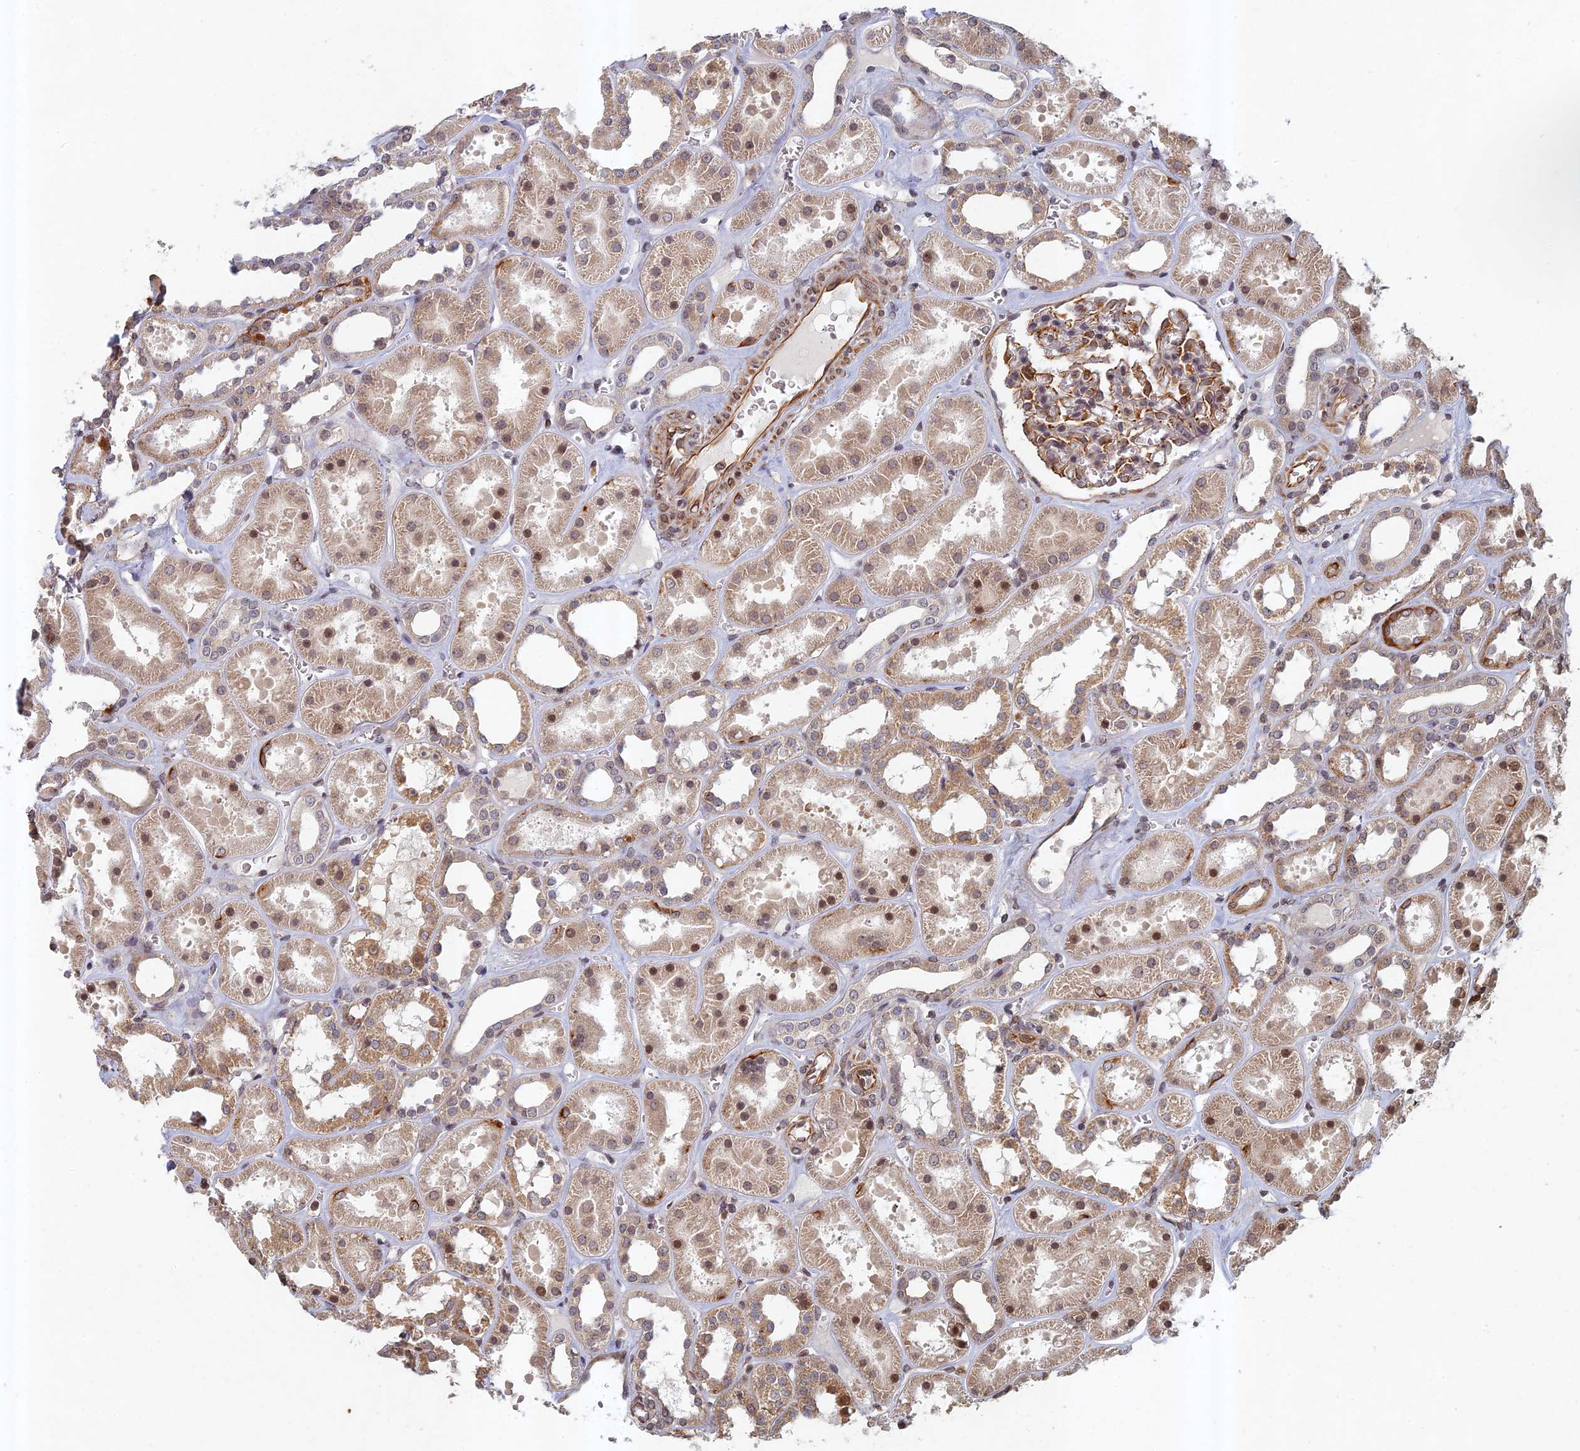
{"staining": {"intensity": "moderate", "quantity": "<25%", "location": "cytoplasmic/membranous"}, "tissue": "kidney", "cell_type": "Cells in glomeruli", "image_type": "normal", "snomed": [{"axis": "morphology", "description": "Normal tissue, NOS"}, {"axis": "topography", "description": "Kidney"}], "caption": "Human kidney stained for a protein (brown) demonstrates moderate cytoplasmic/membranous positive staining in about <25% of cells in glomeruli.", "gene": "ABCB10", "patient": {"sex": "female", "age": 41}}